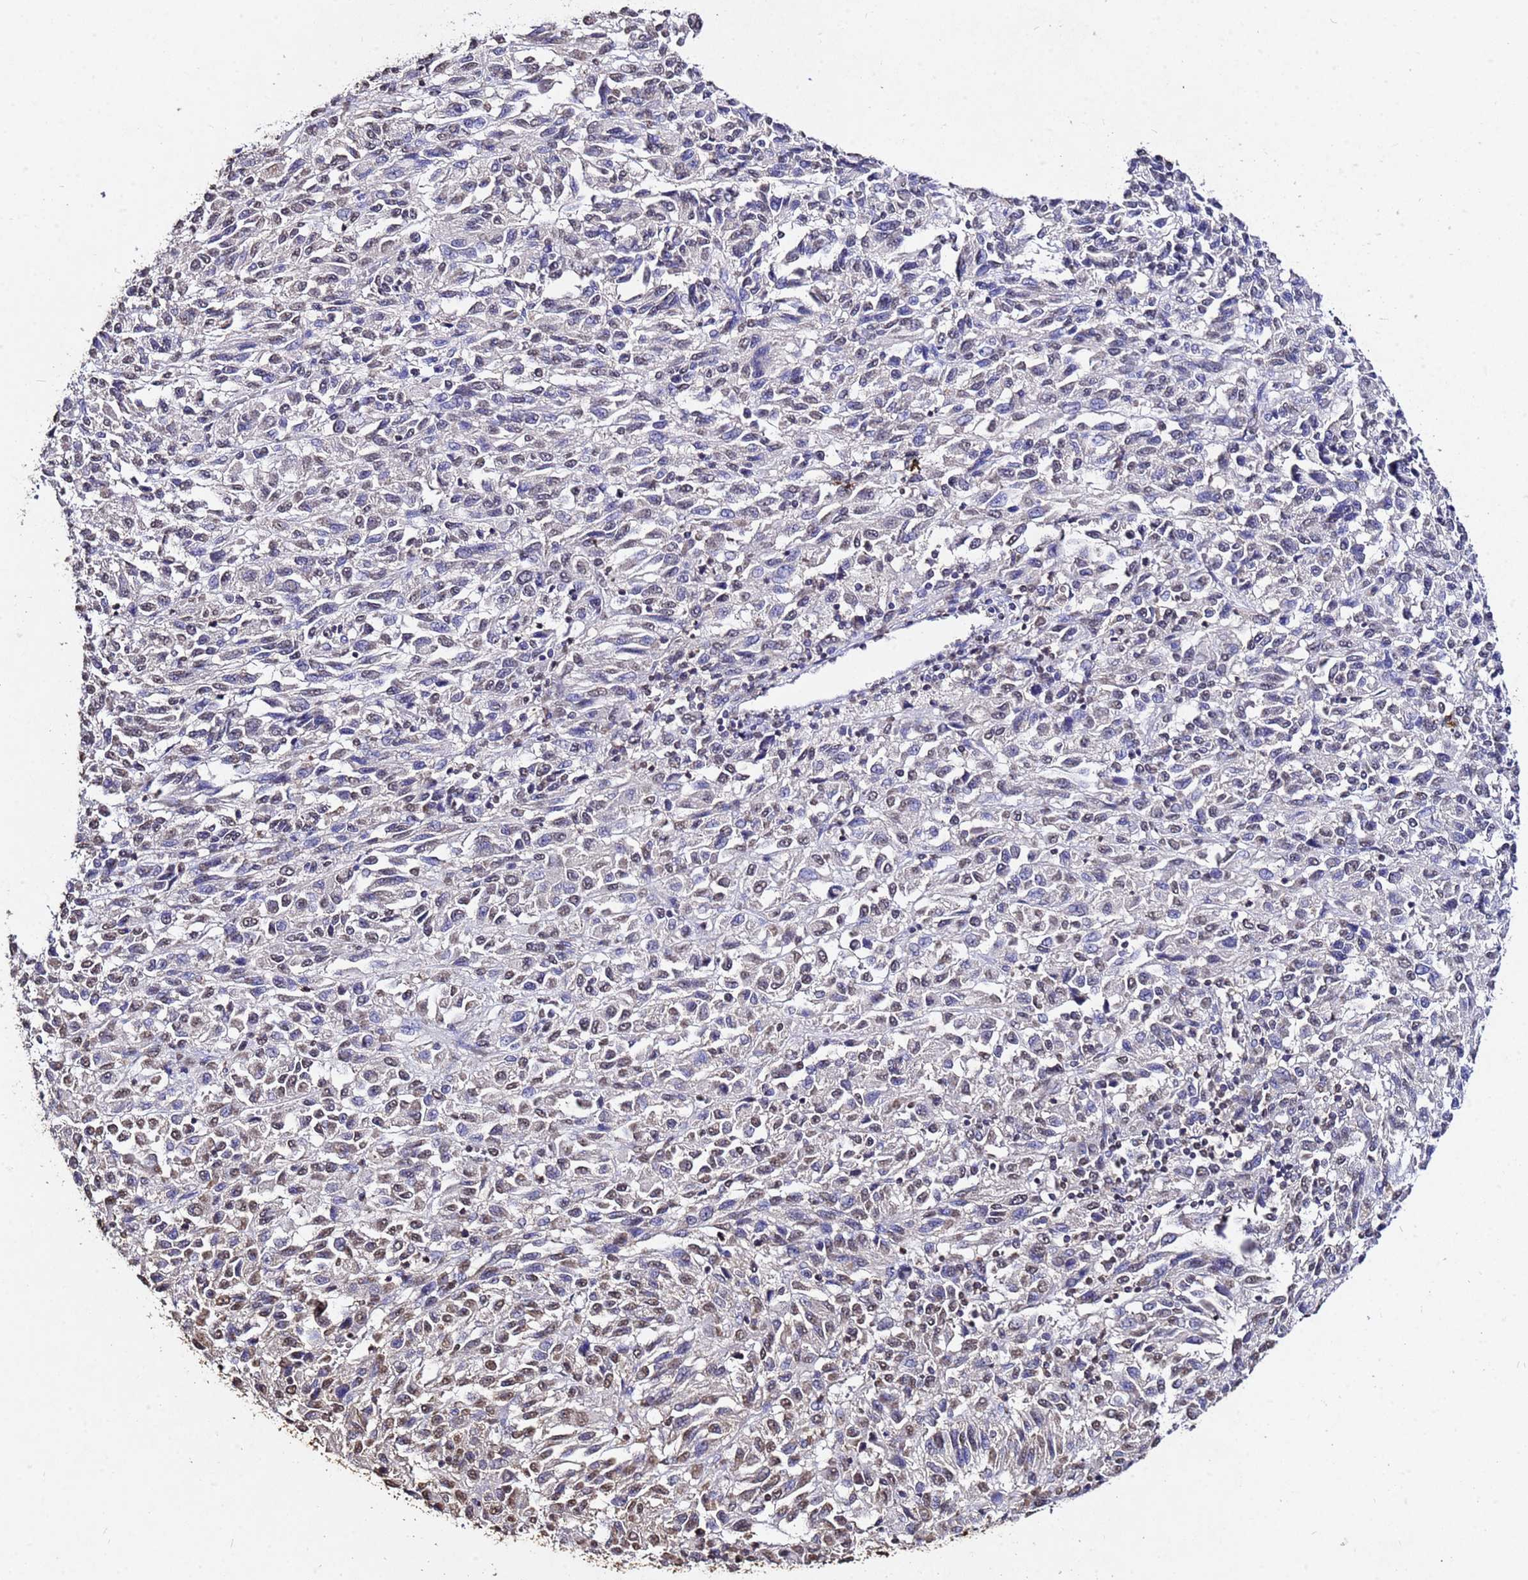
{"staining": {"intensity": "weak", "quantity": "<25%", "location": "nuclear"}, "tissue": "melanoma", "cell_type": "Tumor cells", "image_type": "cancer", "snomed": [{"axis": "morphology", "description": "Malignant melanoma, Metastatic site"}, {"axis": "topography", "description": "Lung"}], "caption": "The immunohistochemistry (IHC) image has no significant staining in tumor cells of malignant melanoma (metastatic site) tissue.", "gene": "MYOCD", "patient": {"sex": "male", "age": 64}}